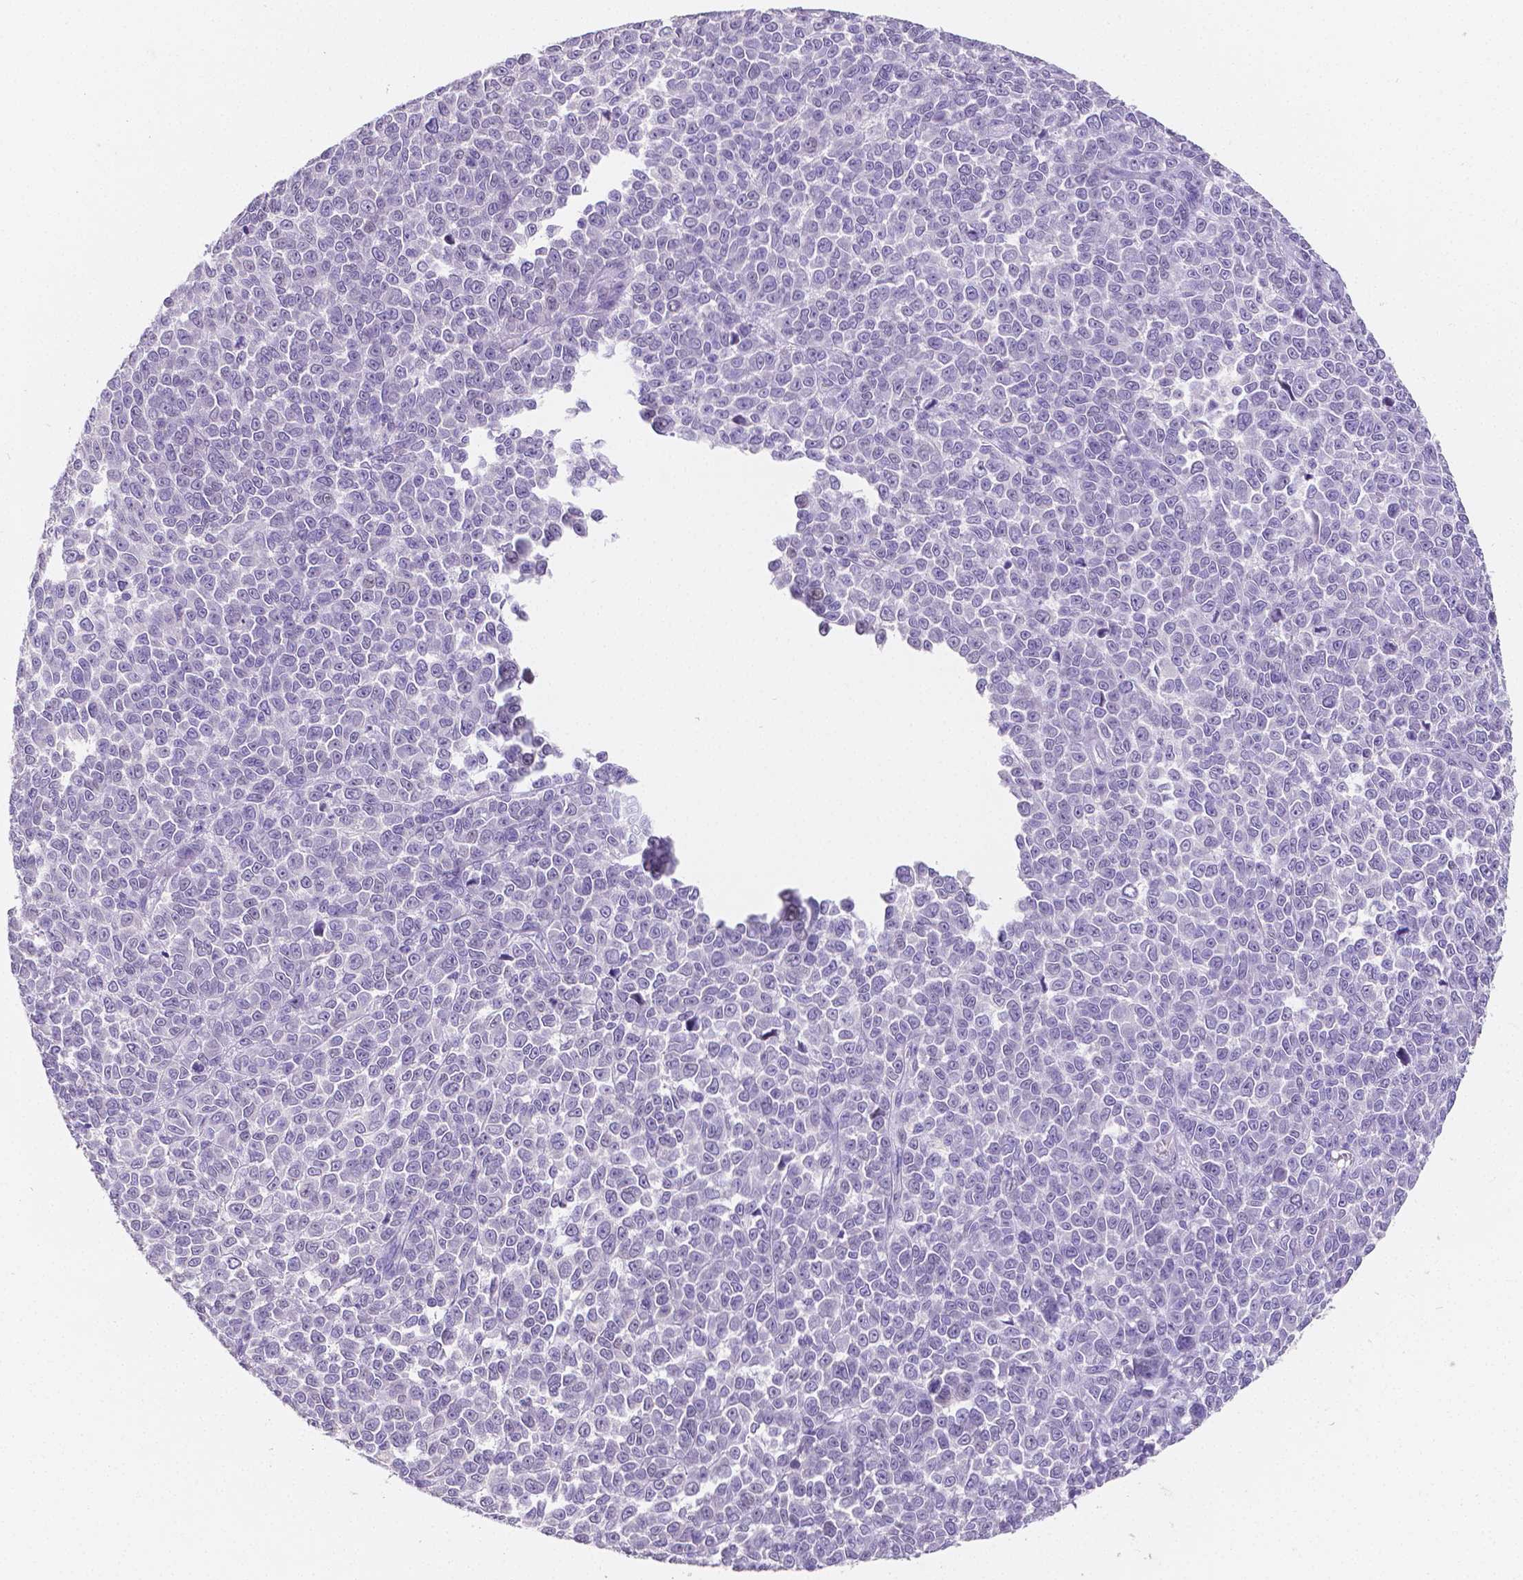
{"staining": {"intensity": "negative", "quantity": "none", "location": "none"}, "tissue": "melanoma", "cell_type": "Tumor cells", "image_type": "cancer", "snomed": [{"axis": "morphology", "description": "Malignant melanoma, NOS"}, {"axis": "topography", "description": "Skin"}], "caption": "A high-resolution photomicrograph shows immunohistochemistry staining of melanoma, which reveals no significant positivity in tumor cells.", "gene": "SATB2", "patient": {"sex": "female", "age": 95}}